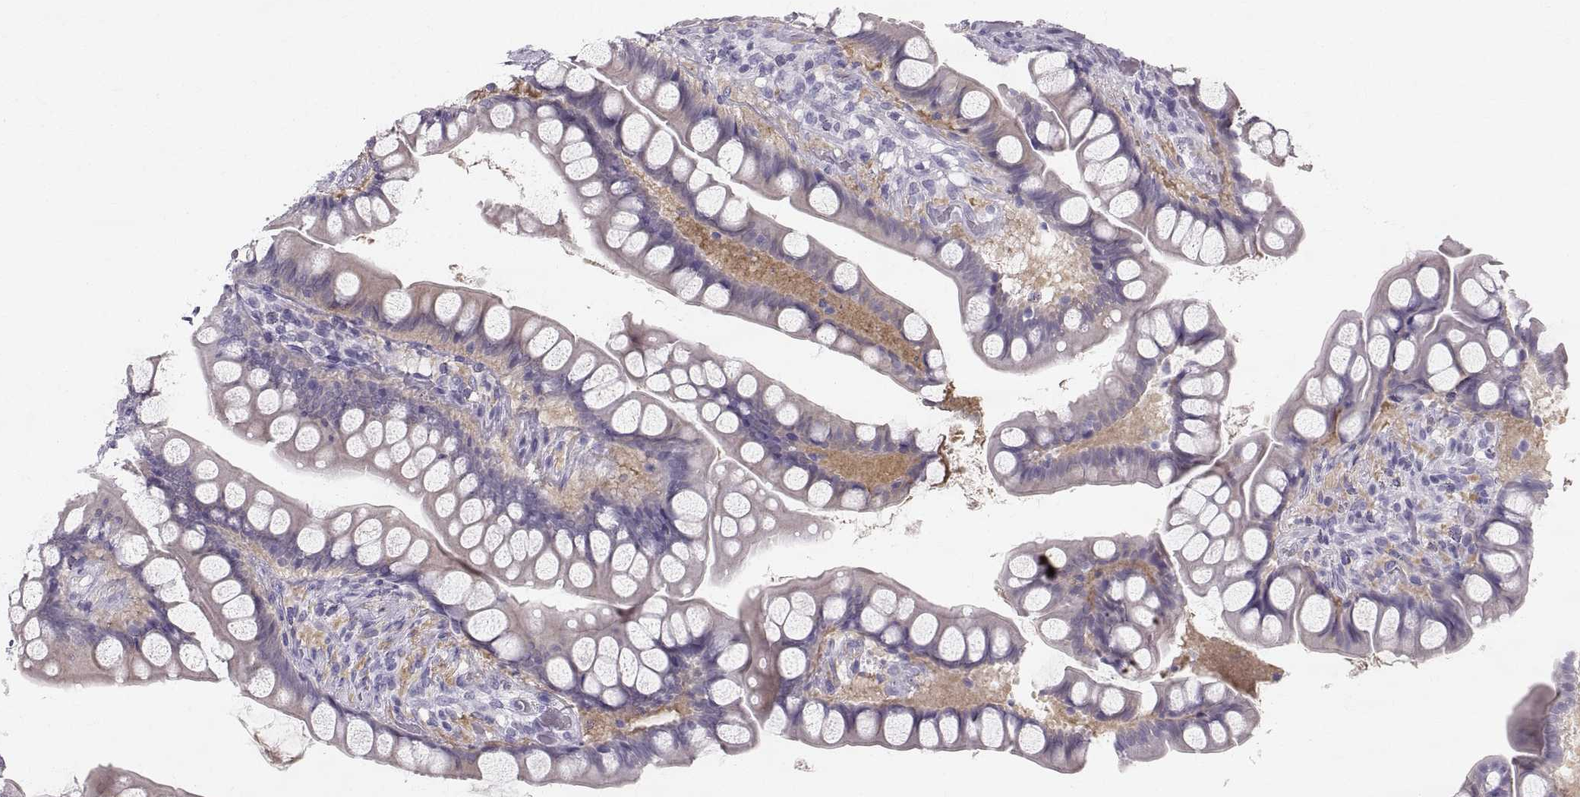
{"staining": {"intensity": "negative", "quantity": "none", "location": "none"}, "tissue": "small intestine", "cell_type": "Glandular cells", "image_type": "normal", "snomed": [{"axis": "morphology", "description": "Normal tissue, NOS"}, {"axis": "topography", "description": "Small intestine"}], "caption": "Immunohistochemistry (IHC) histopathology image of normal human small intestine stained for a protein (brown), which demonstrates no expression in glandular cells. Nuclei are stained in blue.", "gene": "SLC22A6", "patient": {"sex": "male", "age": 70}}